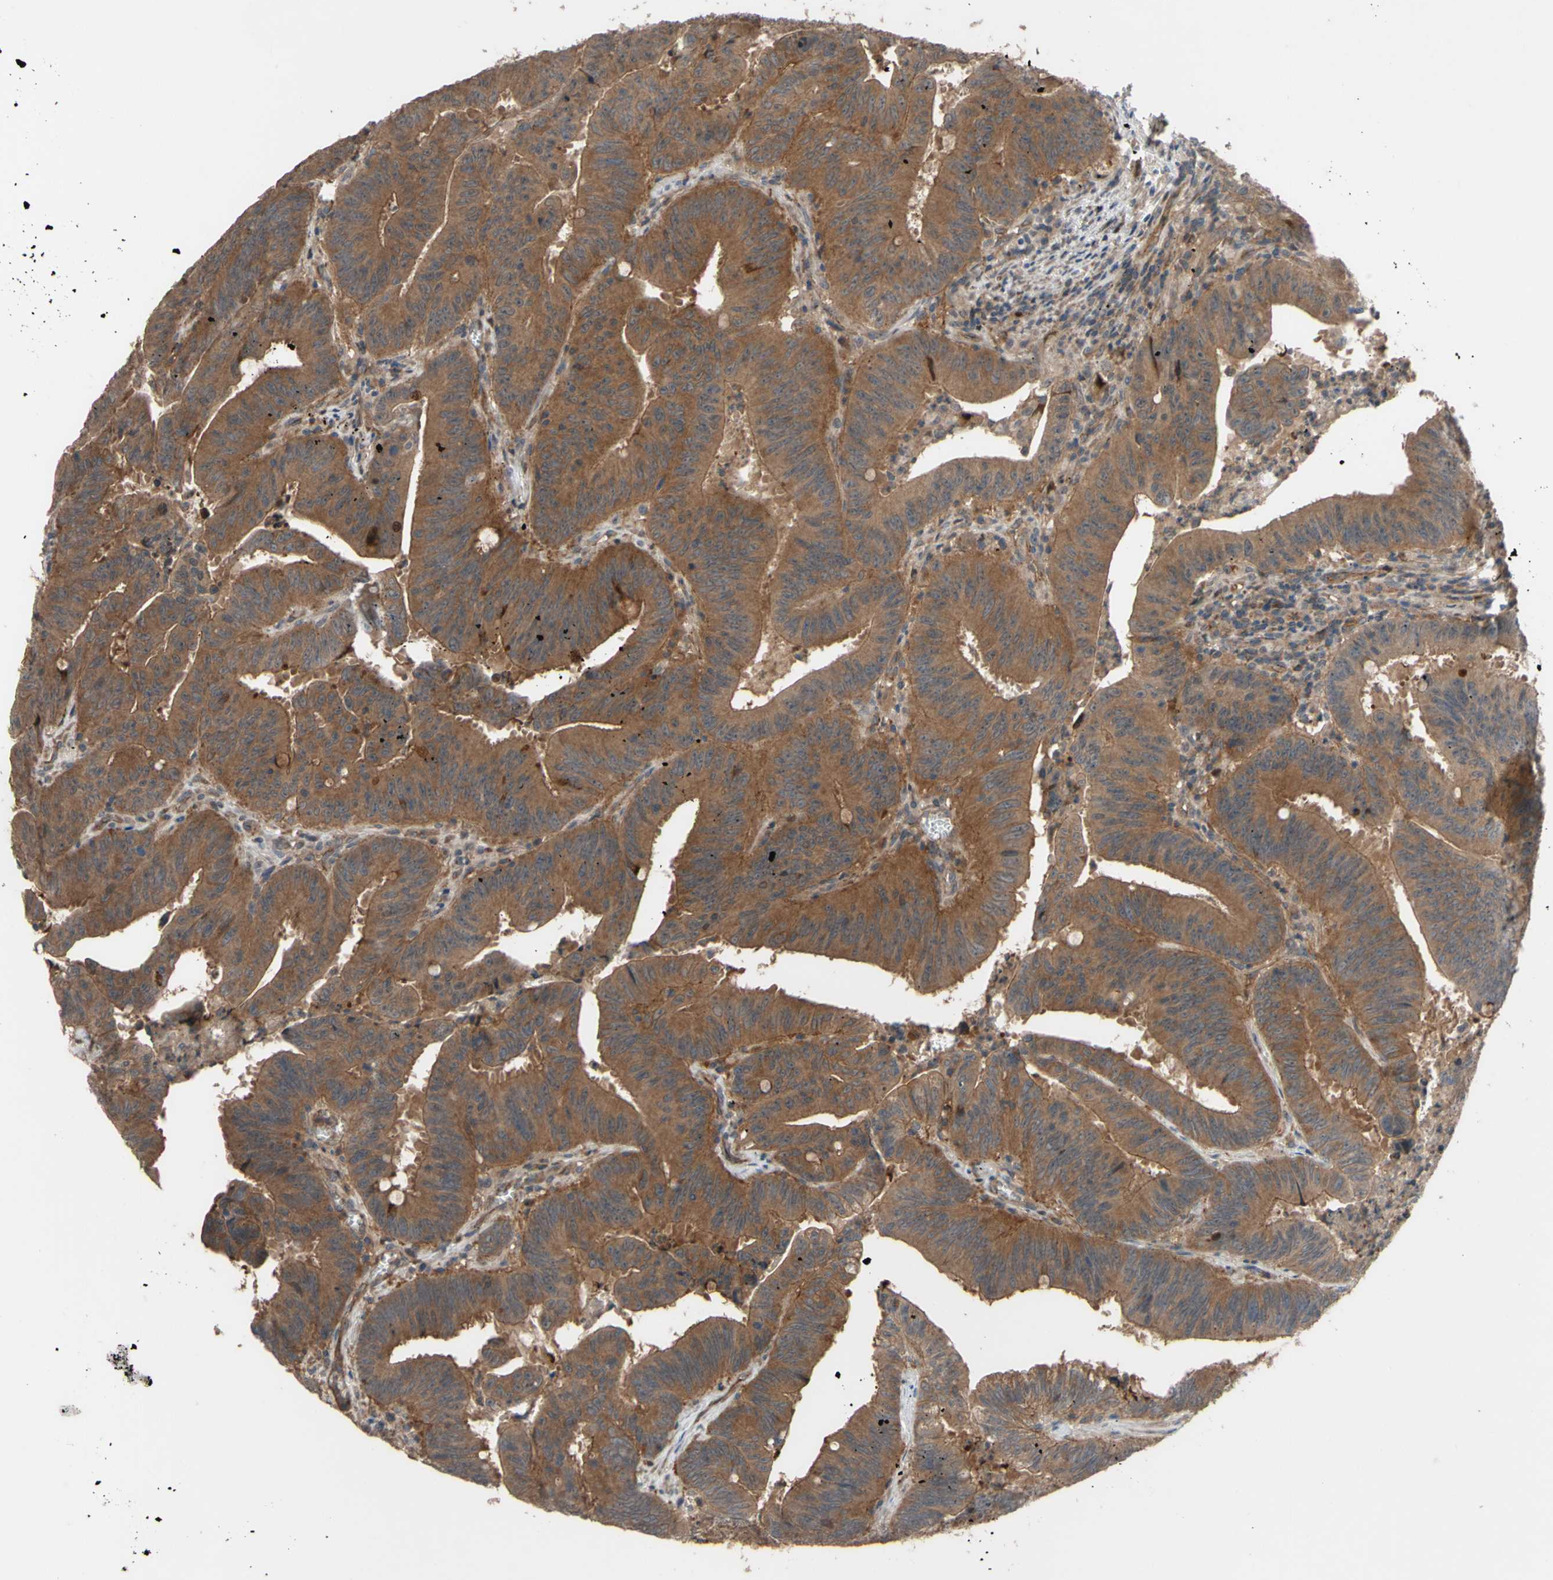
{"staining": {"intensity": "moderate", "quantity": ">75%", "location": "cytoplasmic/membranous"}, "tissue": "colorectal cancer", "cell_type": "Tumor cells", "image_type": "cancer", "snomed": [{"axis": "morphology", "description": "Adenocarcinoma, NOS"}, {"axis": "topography", "description": "Colon"}], "caption": "IHC photomicrograph of human colorectal cancer (adenocarcinoma) stained for a protein (brown), which shows medium levels of moderate cytoplasmic/membranous positivity in approximately >75% of tumor cells.", "gene": "SHROOM4", "patient": {"sex": "male", "age": 45}}